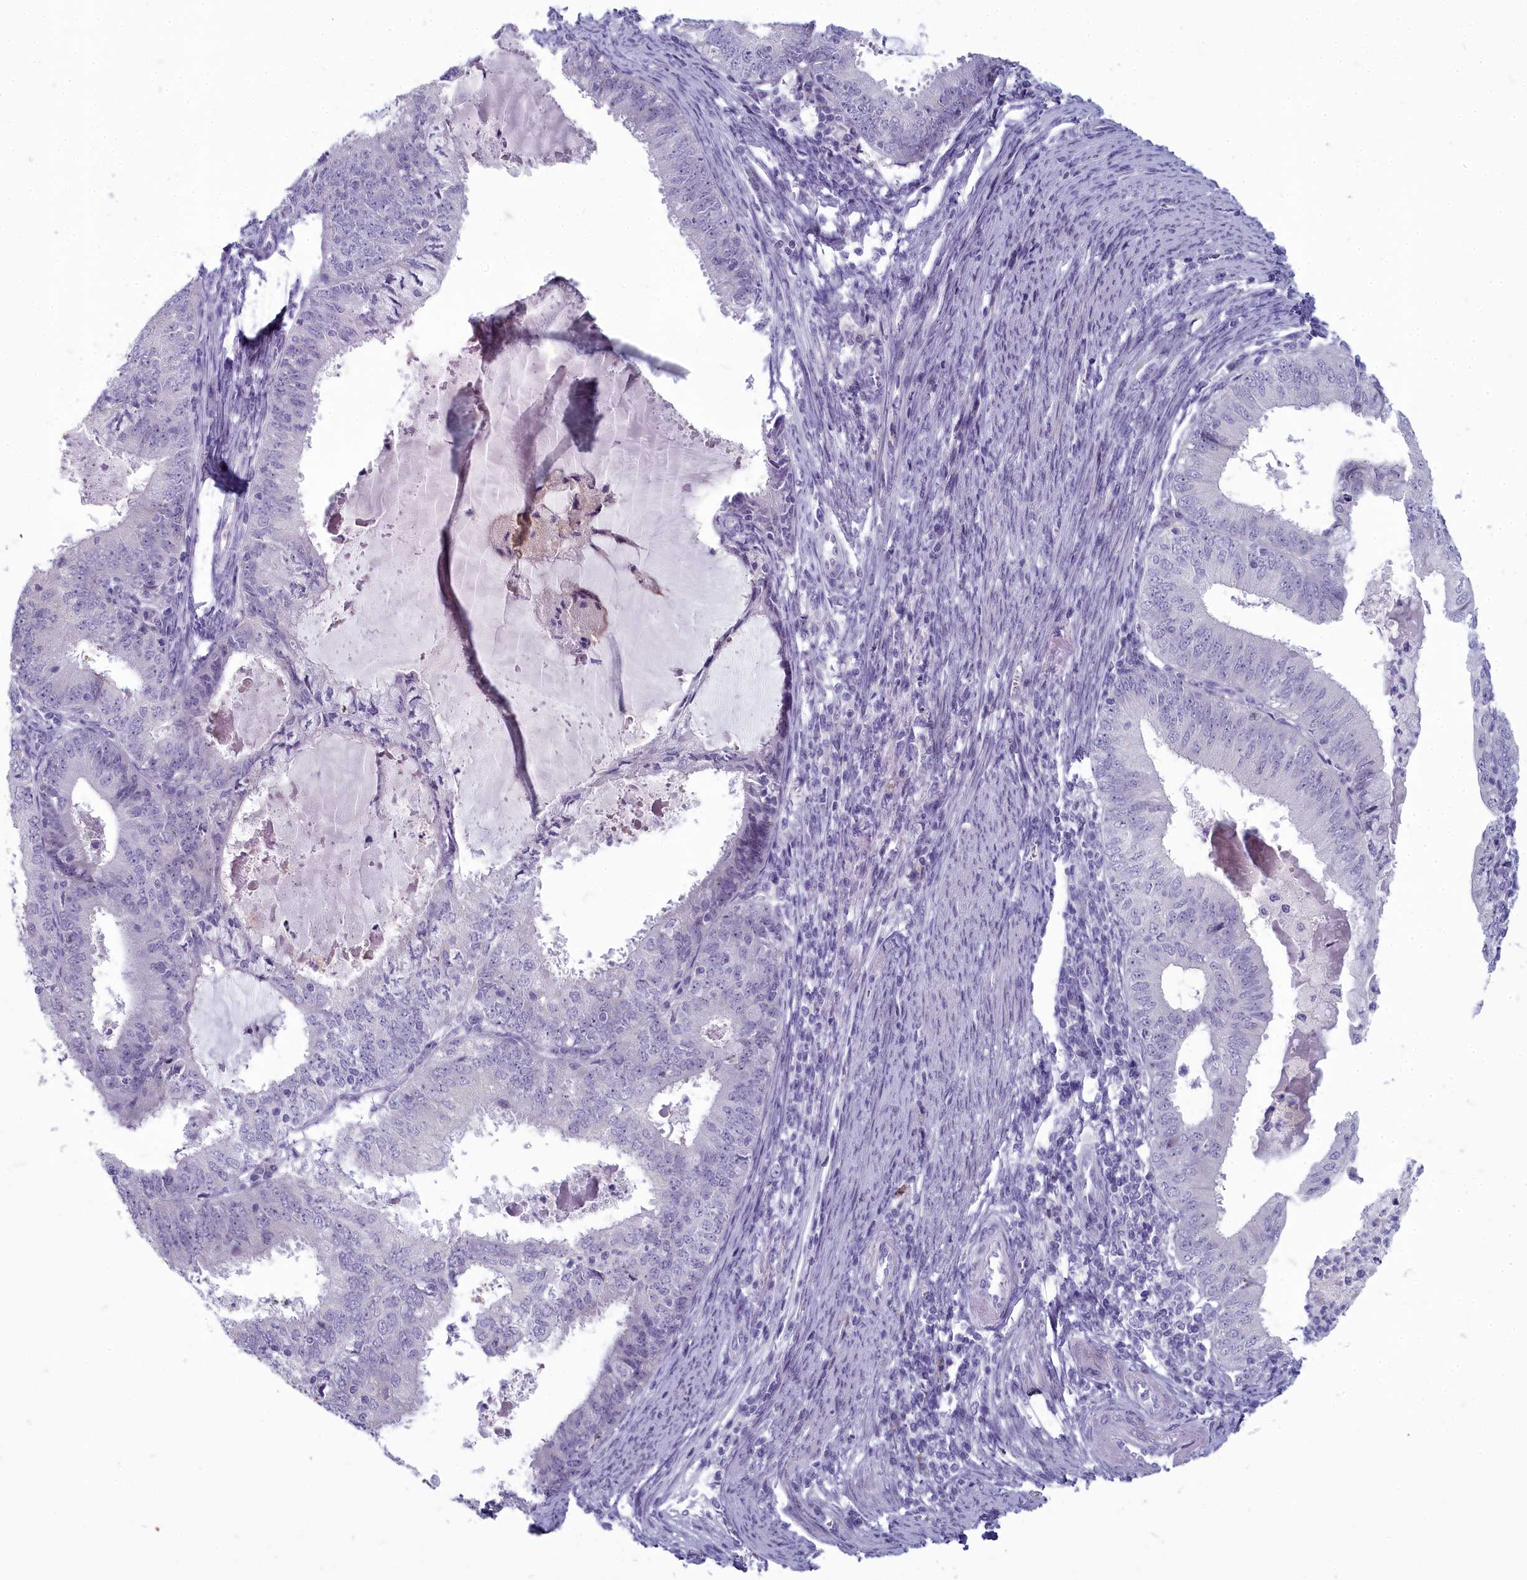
{"staining": {"intensity": "negative", "quantity": "none", "location": "none"}, "tissue": "endometrial cancer", "cell_type": "Tumor cells", "image_type": "cancer", "snomed": [{"axis": "morphology", "description": "Adenocarcinoma, NOS"}, {"axis": "topography", "description": "Endometrium"}], "caption": "Immunohistochemistry (IHC) micrograph of human endometrial adenocarcinoma stained for a protein (brown), which displays no positivity in tumor cells.", "gene": "INSYN2A", "patient": {"sex": "female", "age": 57}}